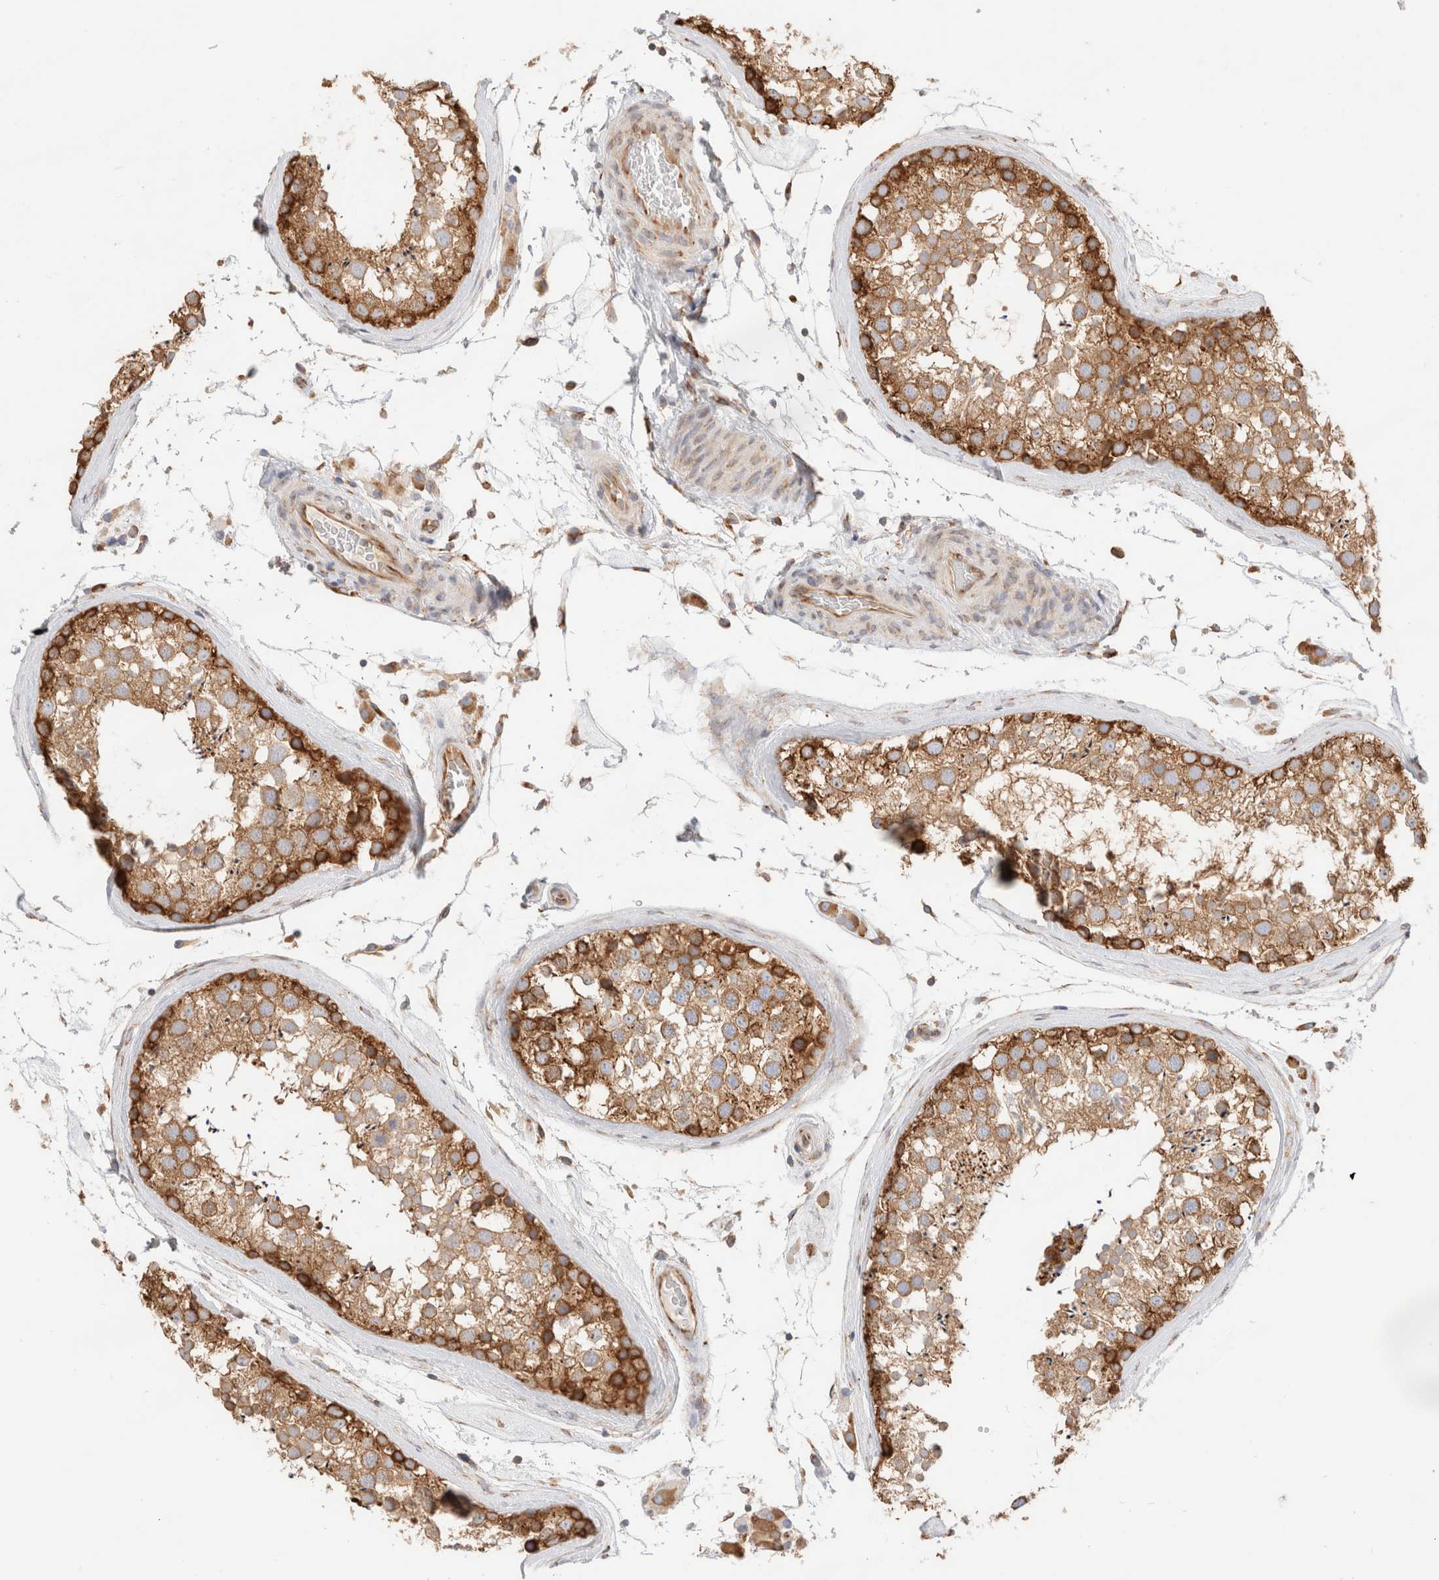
{"staining": {"intensity": "strong", "quantity": ">75%", "location": "cytoplasmic/membranous"}, "tissue": "testis", "cell_type": "Cells in seminiferous ducts", "image_type": "normal", "snomed": [{"axis": "morphology", "description": "Normal tissue, NOS"}, {"axis": "topography", "description": "Testis"}], "caption": "Immunohistochemical staining of normal testis reveals high levels of strong cytoplasmic/membranous staining in approximately >75% of cells in seminiferous ducts.", "gene": "ZC2HC1A", "patient": {"sex": "male", "age": 46}}